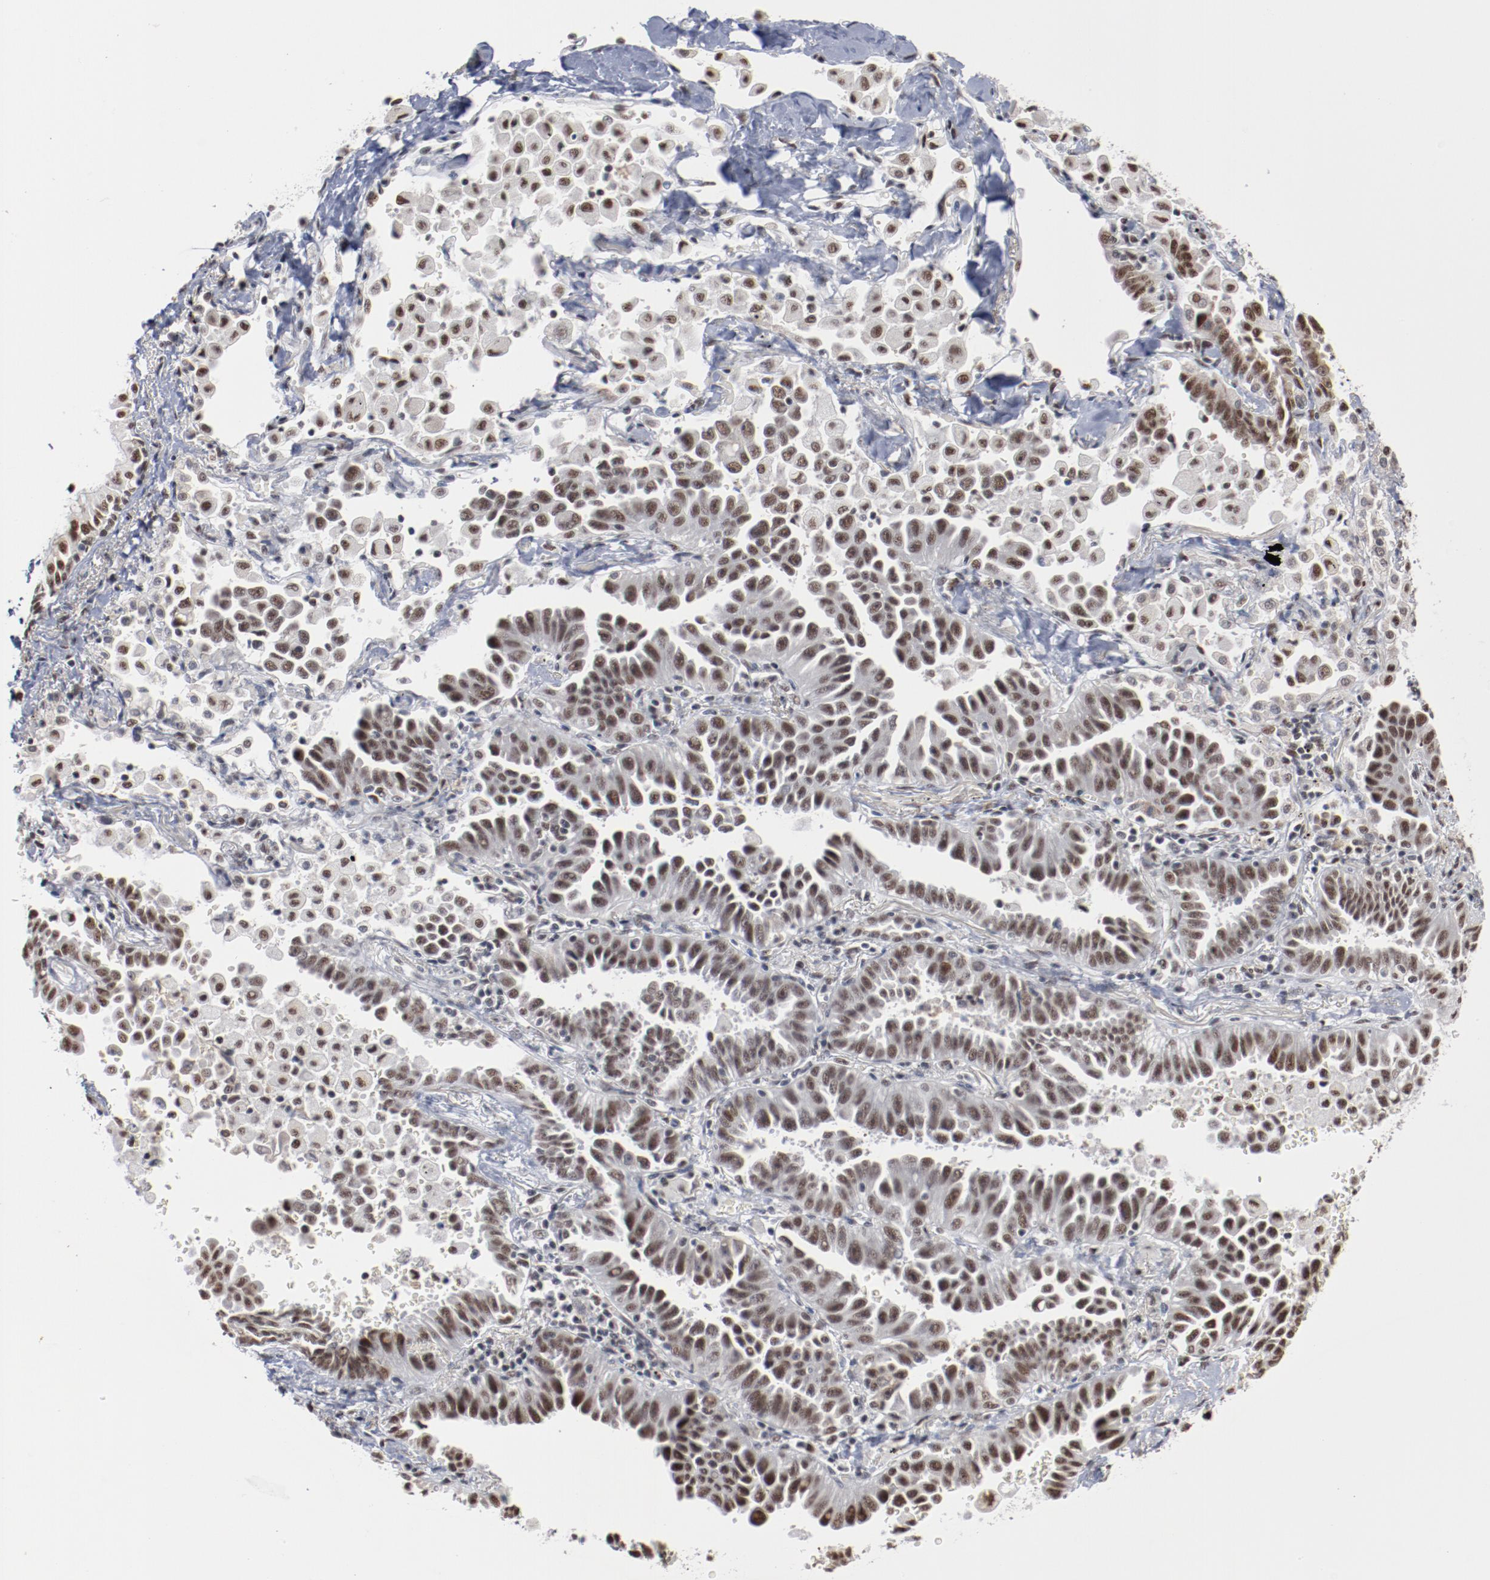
{"staining": {"intensity": "moderate", "quantity": ">75%", "location": "nuclear"}, "tissue": "lung cancer", "cell_type": "Tumor cells", "image_type": "cancer", "snomed": [{"axis": "morphology", "description": "Adenocarcinoma, NOS"}, {"axis": "topography", "description": "Lung"}], "caption": "Human lung cancer (adenocarcinoma) stained with a protein marker reveals moderate staining in tumor cells.", "gene": "BUB3", "patient": {"sex": "female", "age": 64}}